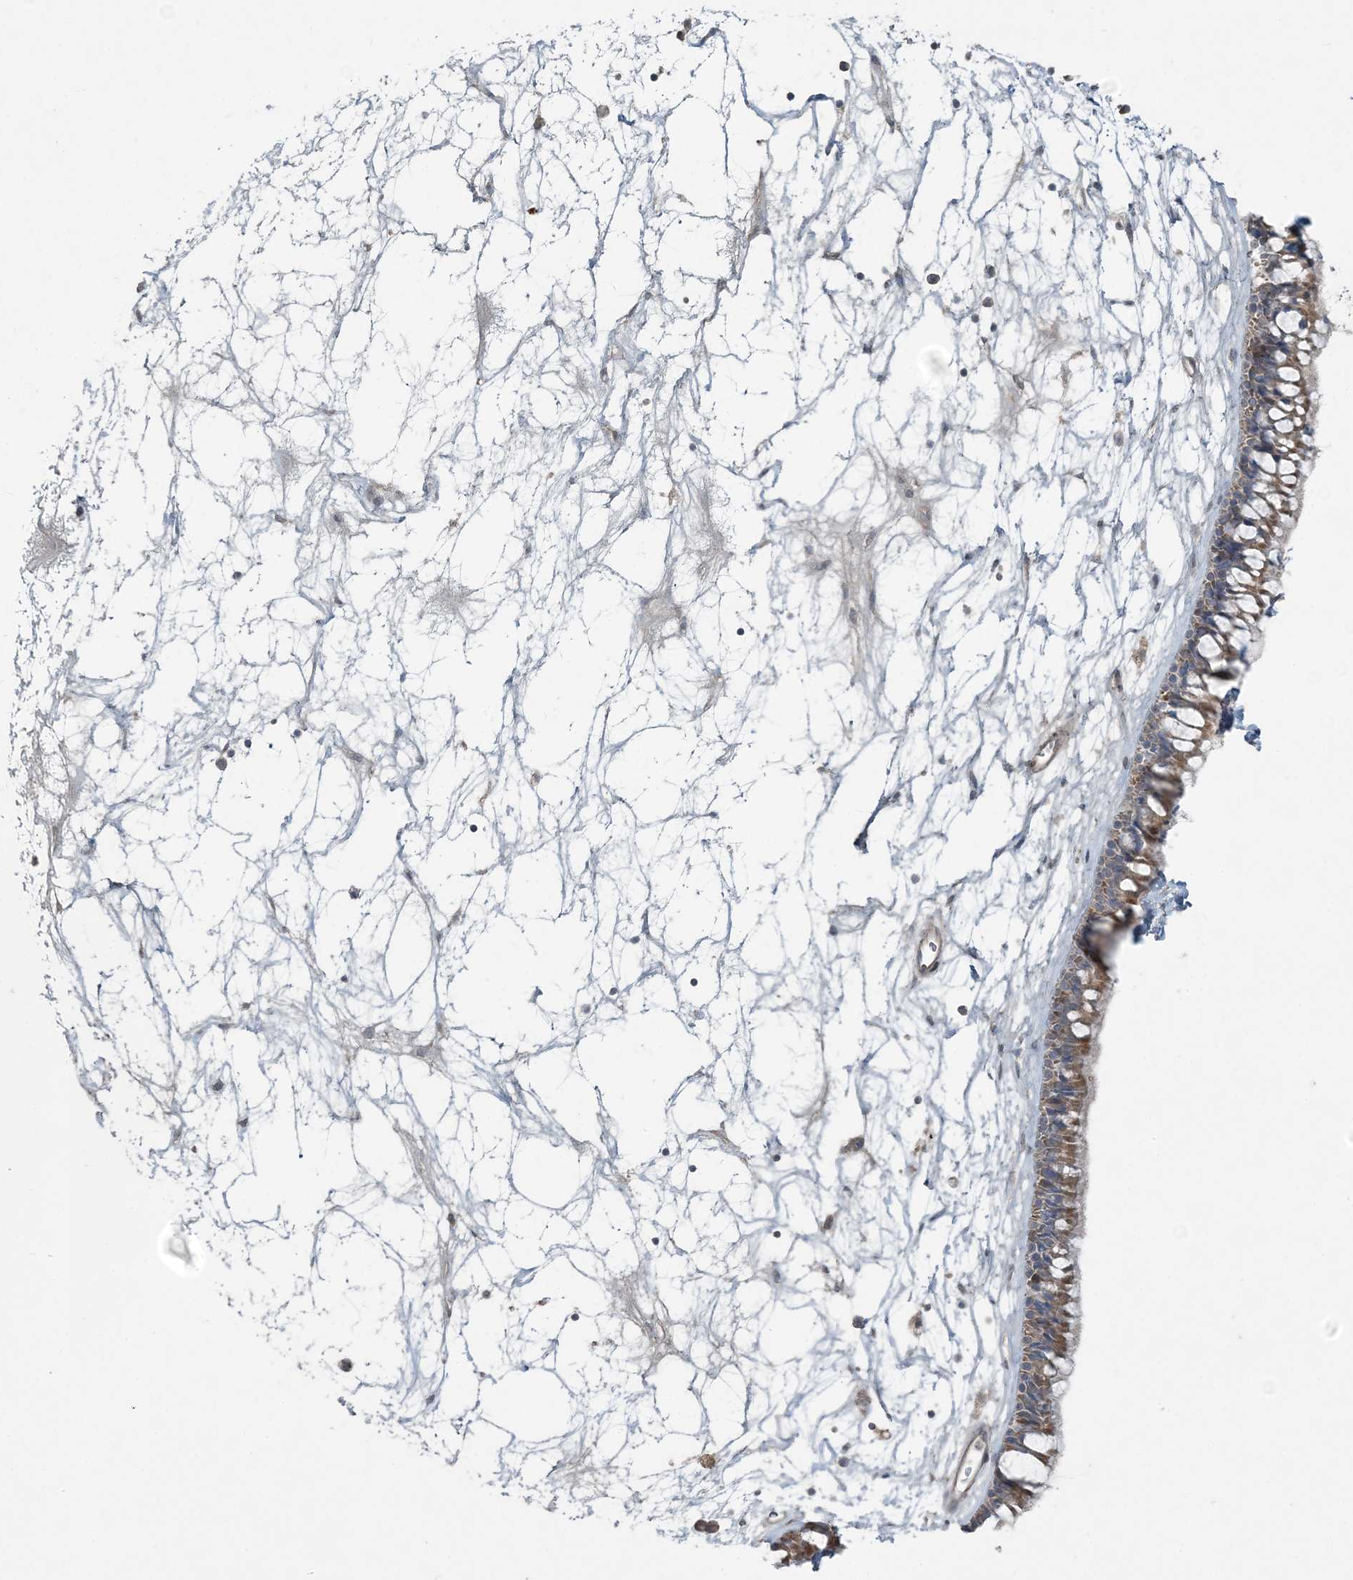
{"staining": {"intensity": "moderate", "quantity": "25%-75%", "location": "cytoplasmic/membranous"}, "tissue": "nasopharynx", "cell_type": "Respiratory epithelial cells", "image_type": "normal", "snomed": [{"axis": "morphology", "description": "Normal tissue, NOS"}, {"axis": "topography", "description": "Nasopharynx"}], "caption": "An image showing moderate cytoplasmic/membranous expression in approximately 25%-75% of respiratory epithelial cells in normal nasopharynx, as visualized by brown immunohistochemical staining.", "gene": "SLC4A10", "patient": {"sex": "male", "age": 64}}